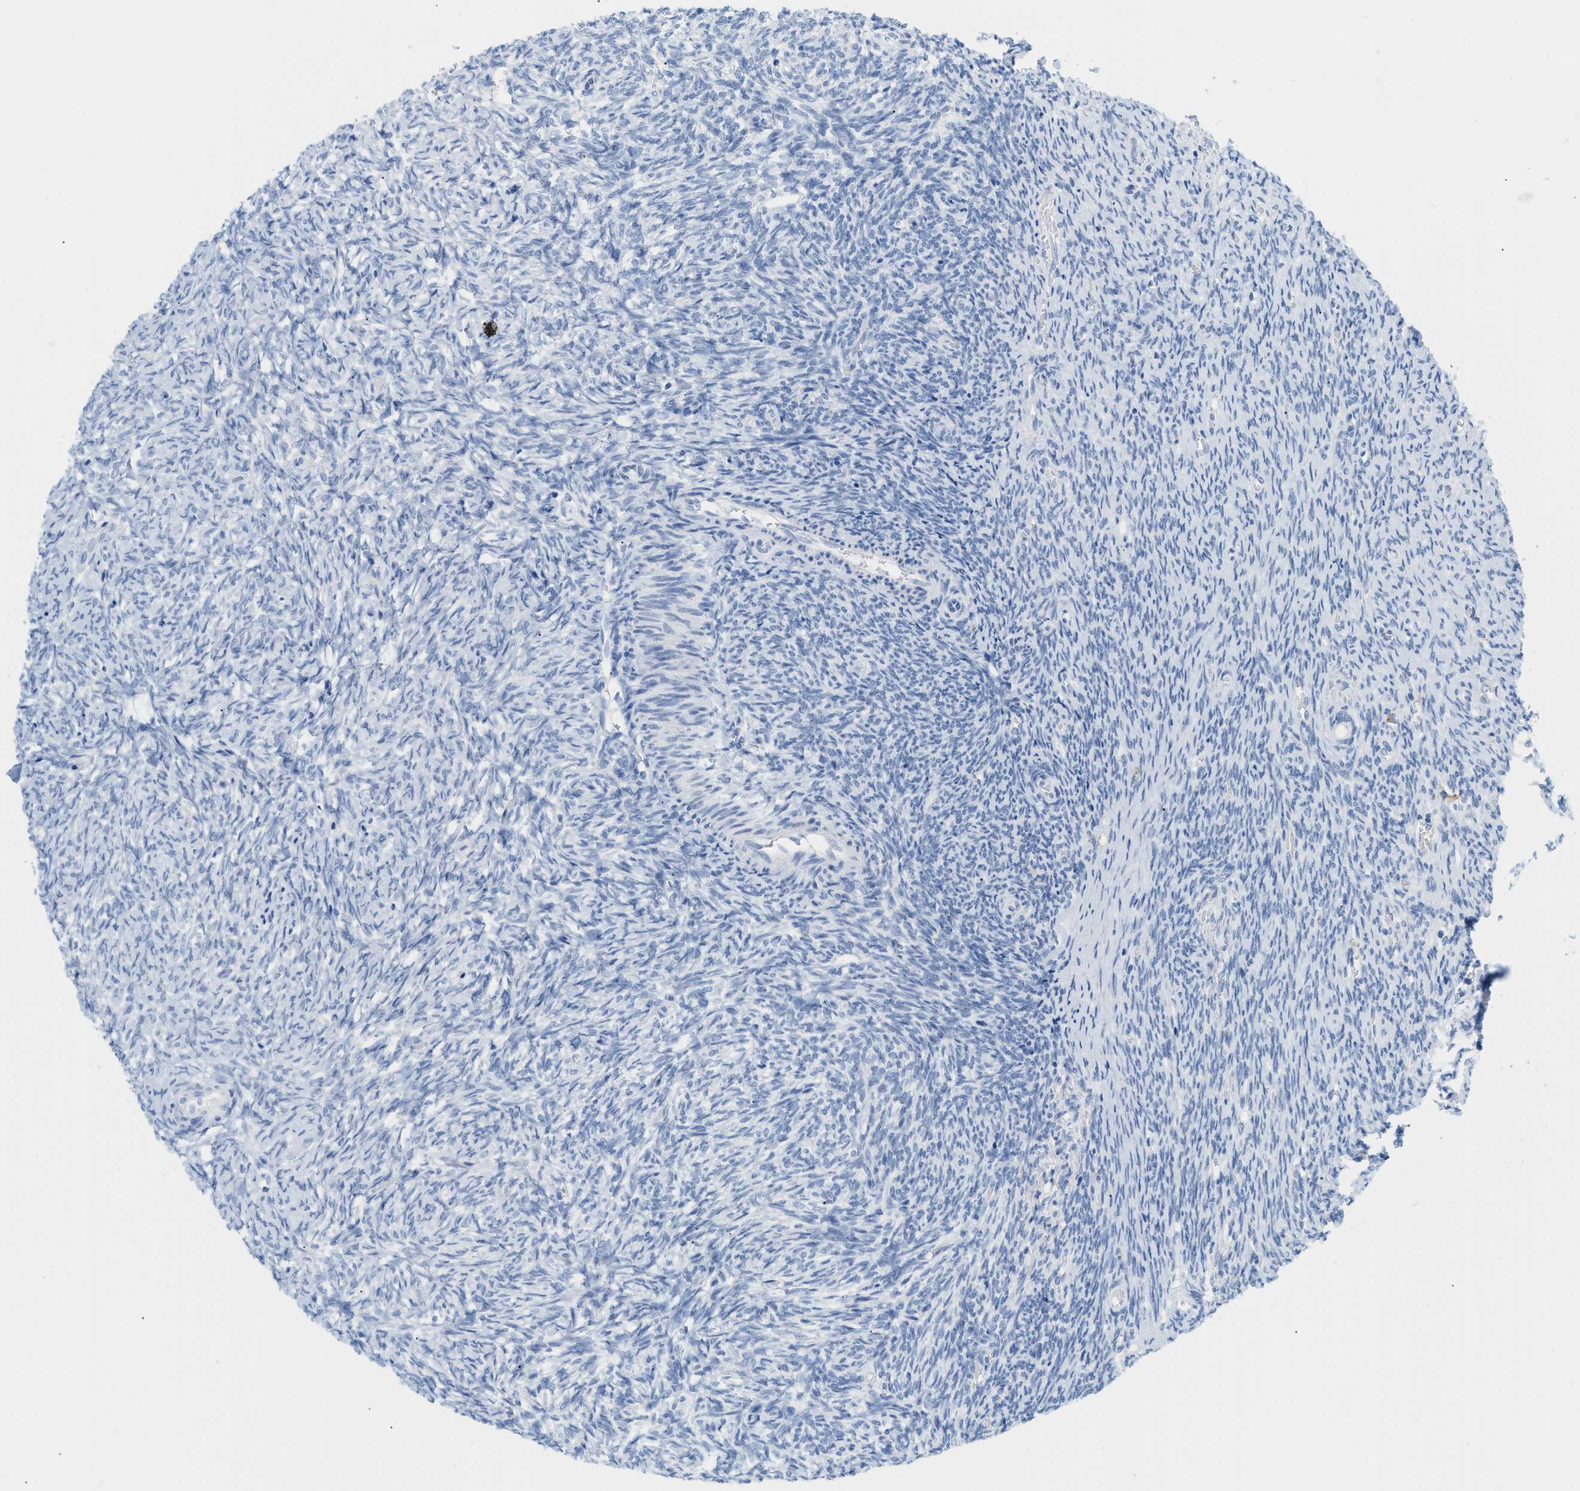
{"staining": {"intensity": "negative", "quantity": "none", "location": "none"}, "tissue": "ovary", "cell_type": "Ovarian stroma cells", "image_type": "normal", "snomed": [{"axis": "morphology", "description": "Normal tissue, NOS"}, {"axis": "topography", "description": "Ovary"}], "caption": "High magnification brightfield microscopy of unremarkable ovary stained with DAB (3,3'-diaminobenzidine) (brown) and counterstained with hematoxylin (blue): ovarian stroma cells show no significant positivity. (Brightfield microscopy of DAB (3,3'-diaminobenzidine) immunohistochemistry at high magnification).", "gene": "PAPPA", "patient": {"sex": "female", "age": 41}}